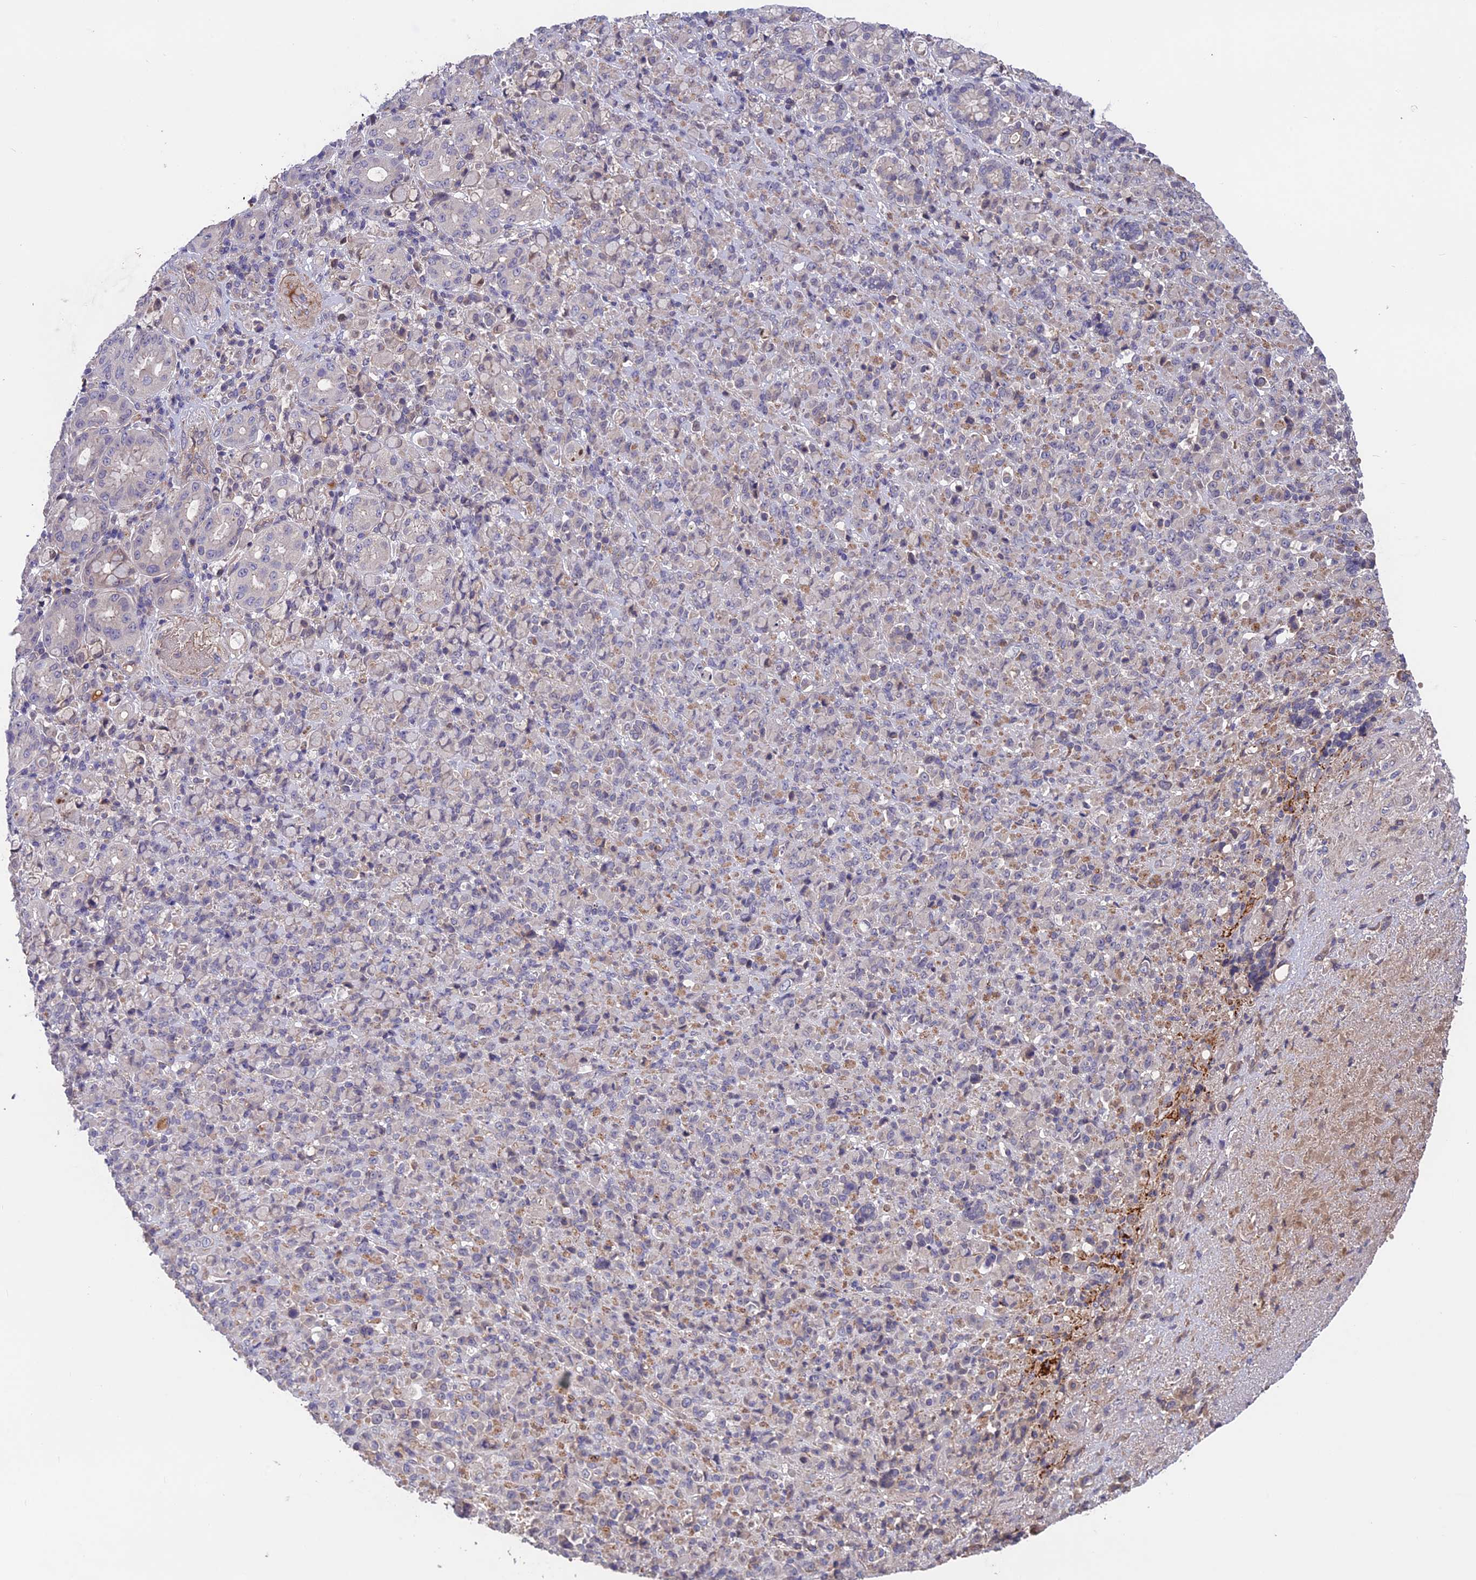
{"staining": {"intensity": "negative", "quantity": "none", "location": "none"}, "tissue": "stomach cancer", "cell_type": "Tumor cells", "image_type": "cancer", "snomed": [{"axis": "morphology", "description": "Normal tissue, NOS"}, {"axis": "morphology", "description": "Adenocarcinoma, NOS"}, {"axis": "topography", "description": "Stomach"}], "caption": "High power microscopy photomicrograph of an immunohistochemistry histopathology image of stomach adenocarcinoma, revealing no significant positivity in tumor cells. (DAB (3,3'-diaminobenzidine) immunohistochemistry (IHC) with hematoxylin counter stain).", "gene": "ADO", "patient": {"sex": "female", "age": 79}}